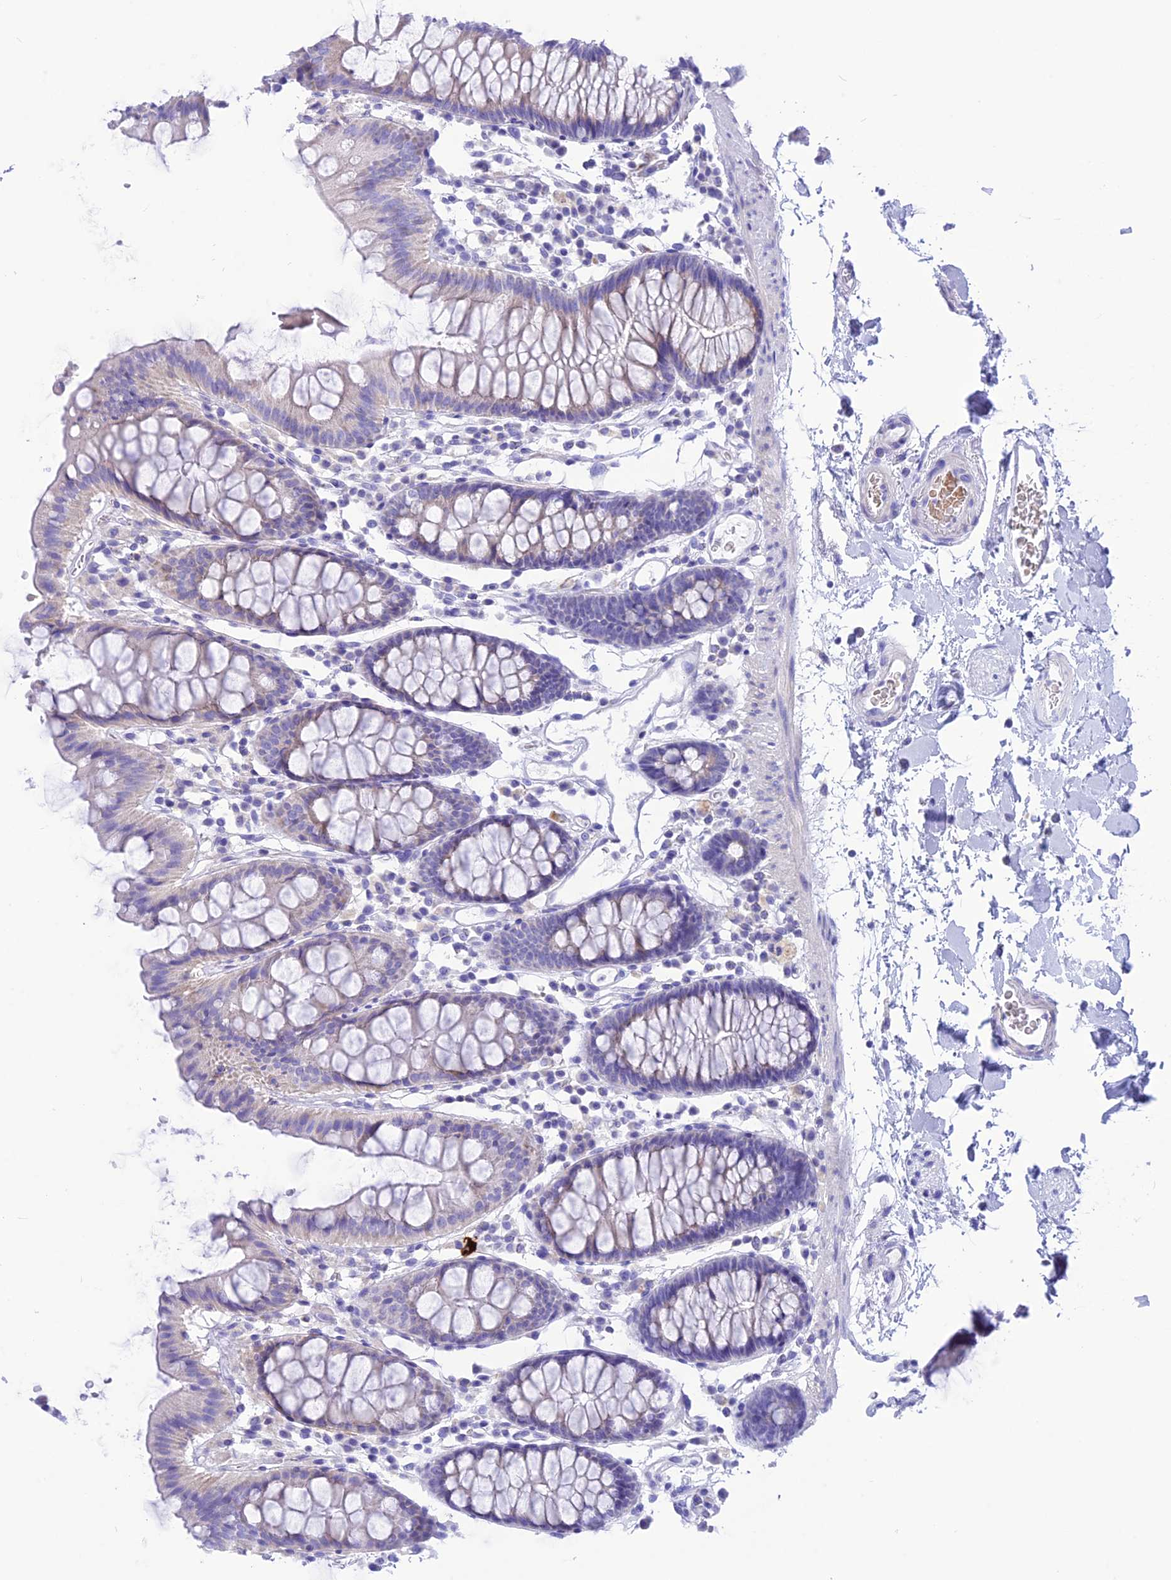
{"staining": {"intensity": "negative", "quantity": "none", "location": "none"}, "tissue": "colon", "cell_type": "Endothelial cells", "image_type": "normal", "snomed": [{"axis": "morphology", "description": "Normal tissue, NOS"}, {"axis": "topography", "description": "Colon"}], "caption": "High magnification brightfield microscopy of unremarkable colon stained with DAB (3,3'-diaminobenzidine) (brown) and counterstained with hematoxylin (blue): endothelial cells show no significant positivity. Nuclei are stained in blue.", "gene": "GLYATL1B", "patient": {"sex": "male", "age": 75}}